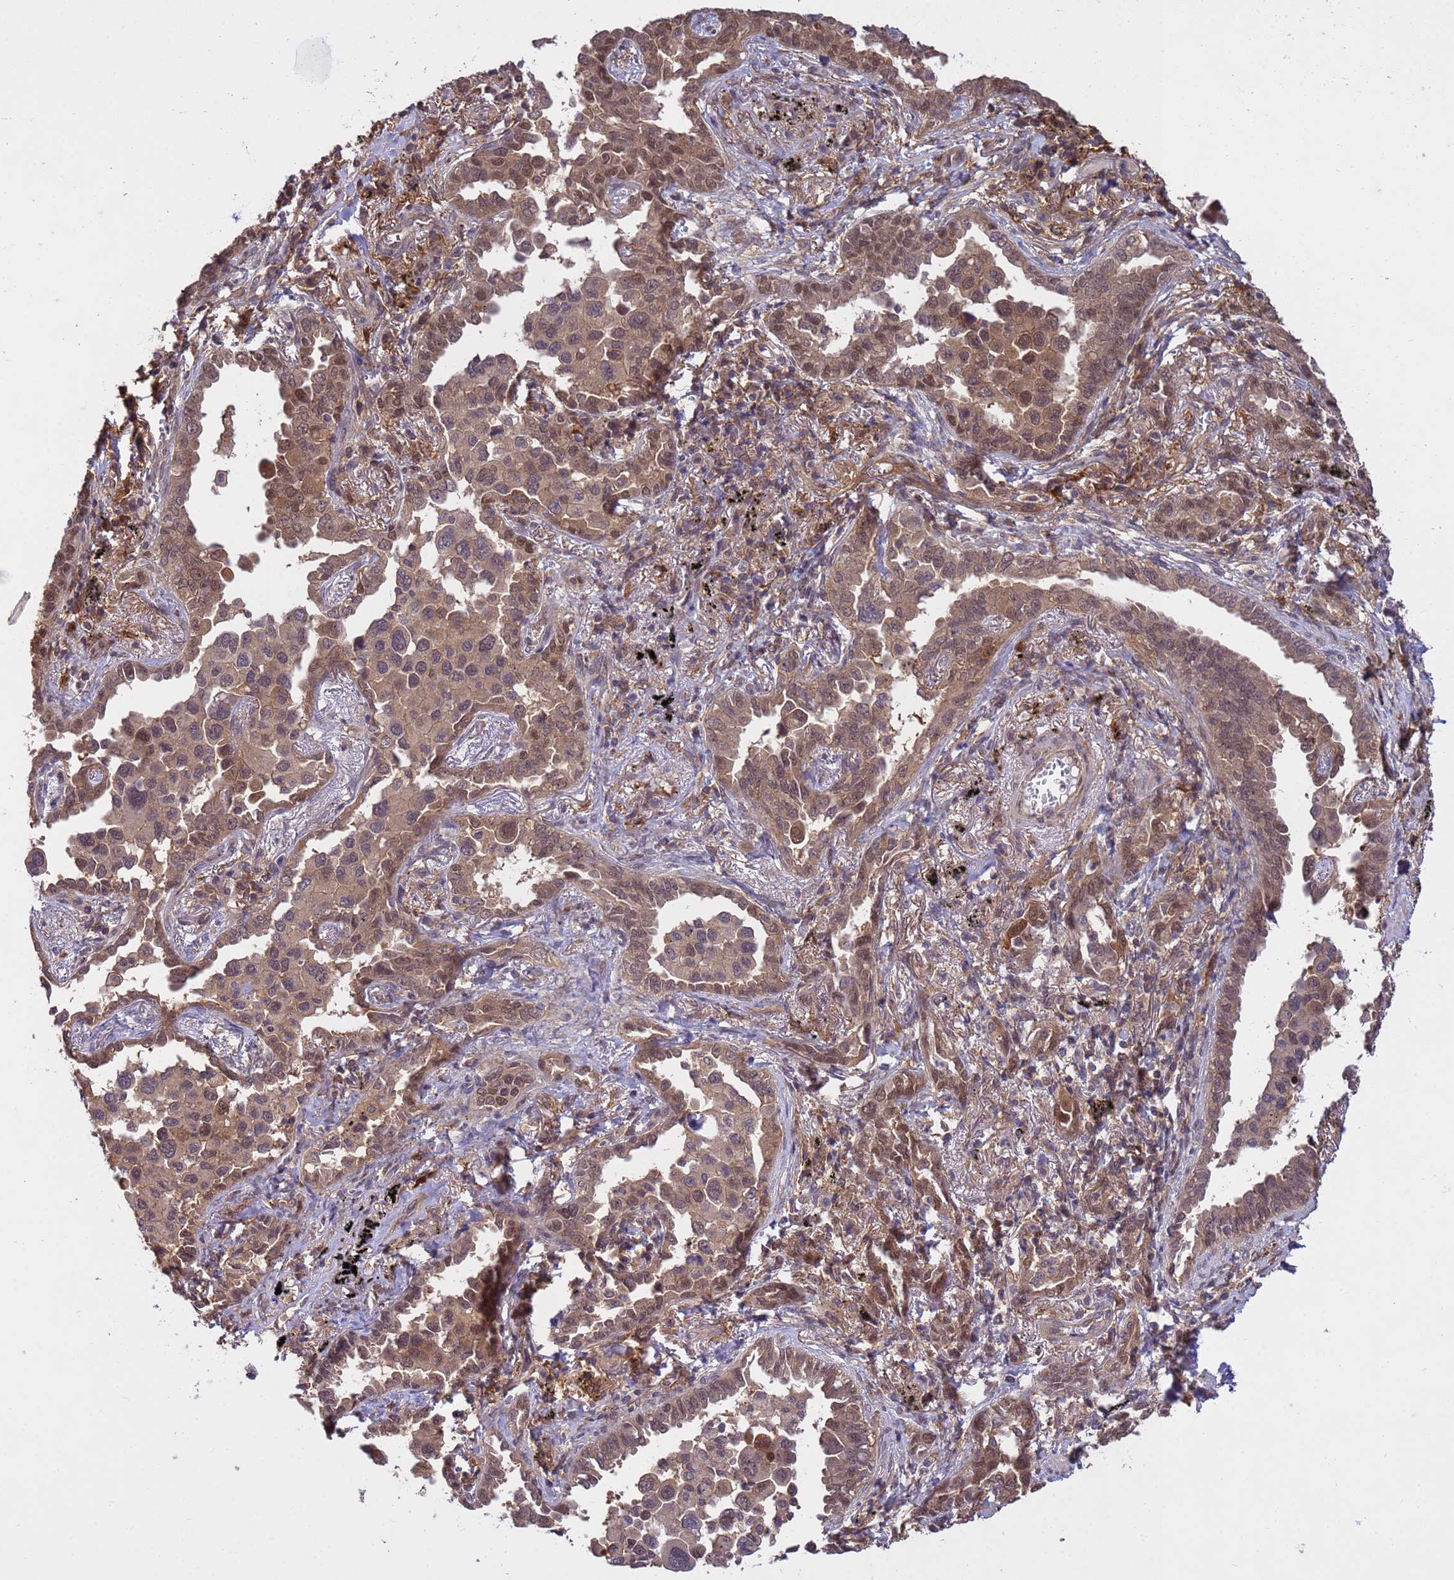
{"staining": {"intensity": "moderate", "quantity": "25%-75%", "location": "cytoplasmic/membranous,nuclear"}, "tissue": "lung cancer", "cell_type": "Tumor cells", "image_type": "cancer", "snomed": [{"axis": "morphology", "description": "Adenocarcinoma, NOS"}, {"axis": "topography", "description": "Lung"}], "caption": "The immunohistochemical stain highlights moderate cytoplasmic/membranous and nuclear expression in tumor cells of adenocarcinoma (lung) tissue.", "gene": "NPEPPS", "patient": {"sex": "male", "age": 67}}